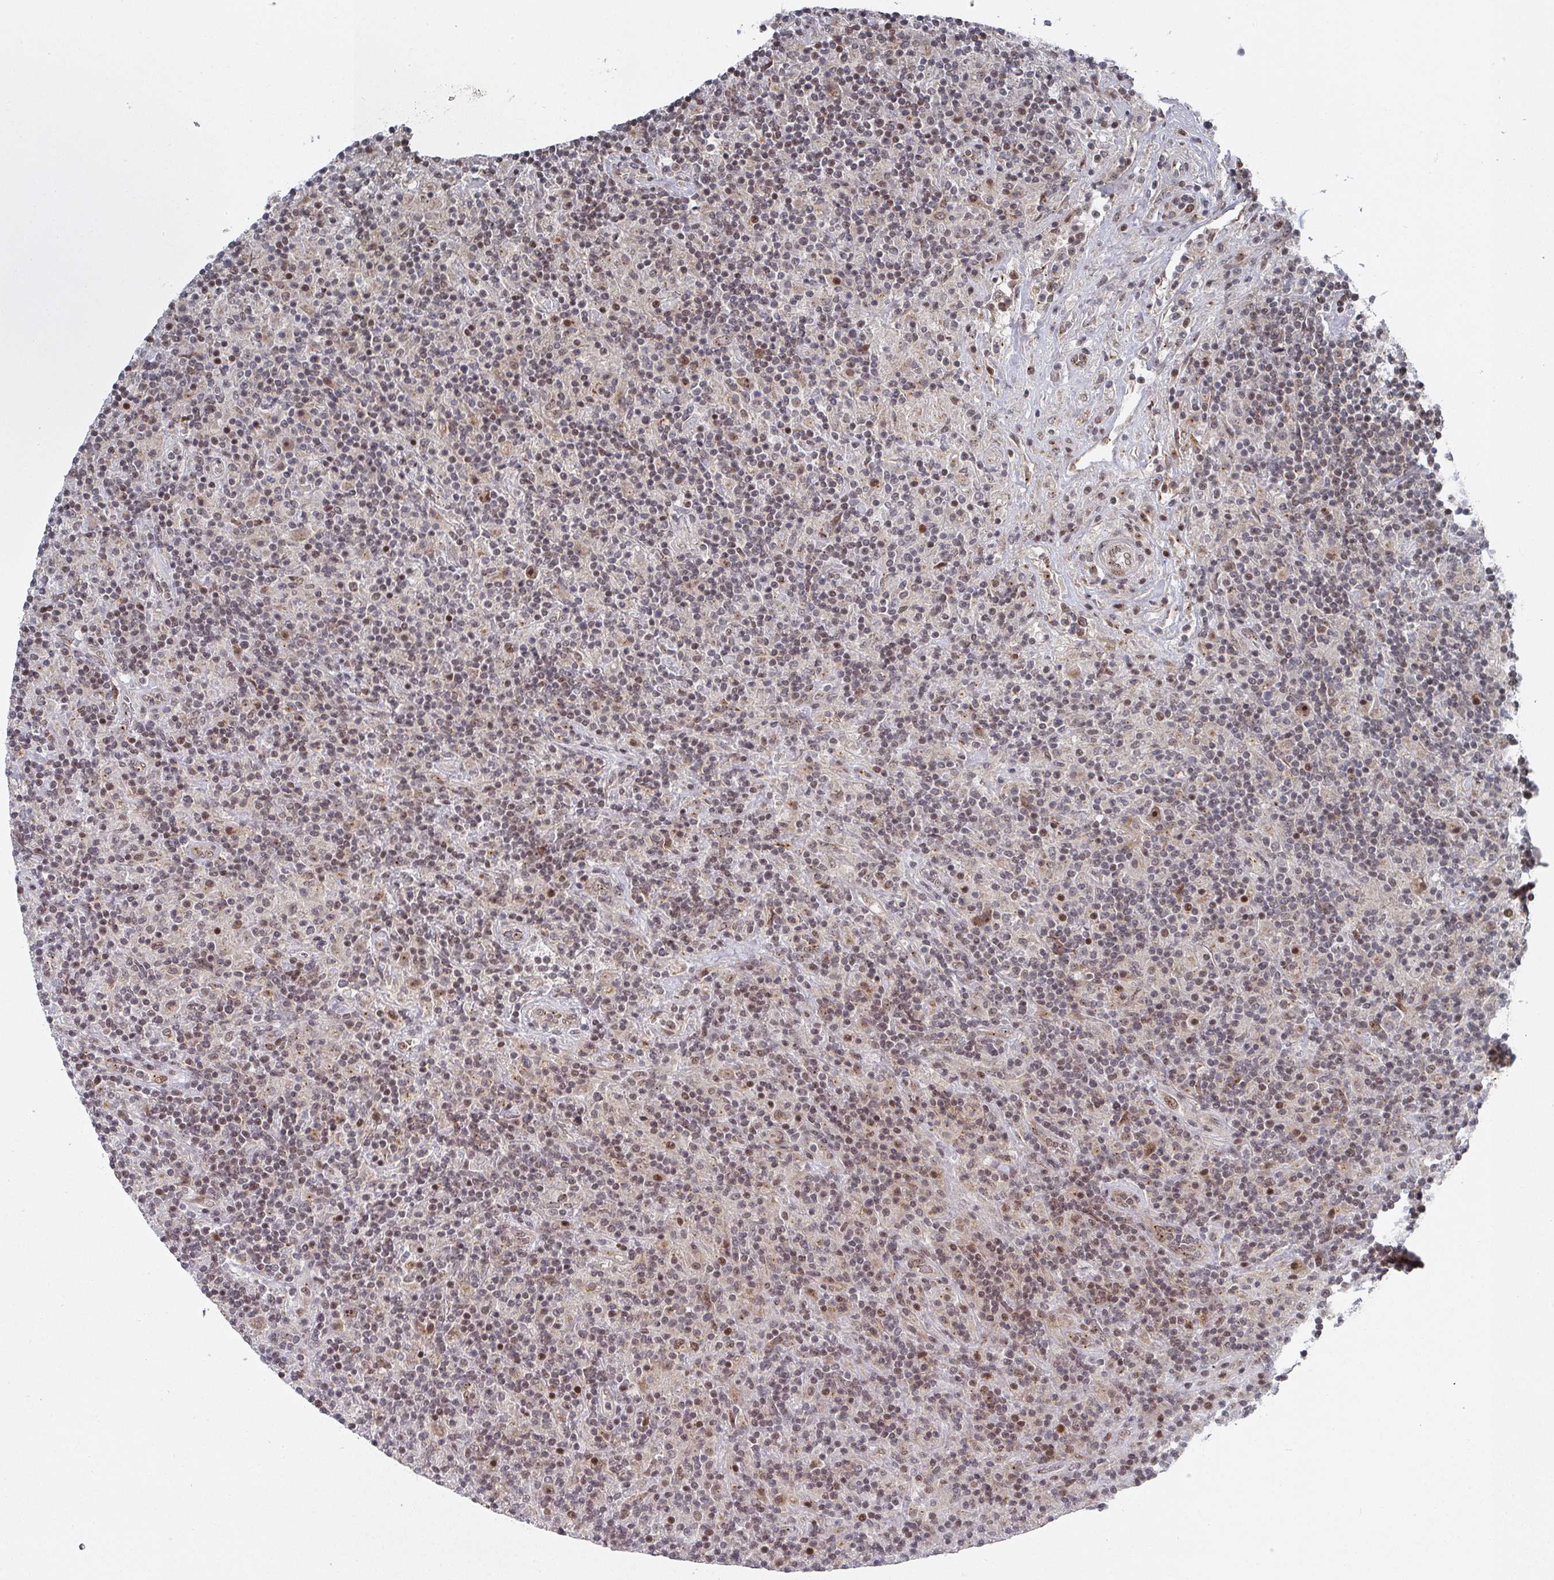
{"staining": {"intensity": "moderate", "quantity": ">75%", "location": "nuclear"}, "tissue": "lymphoma", "cell_type": "Tumor cells", "image_type": "cancer", "snomed": [{"axis": "morphology", "description": "Hodgkin's disease, NOS"}, {"axis": "topography", "description": "Lymph node"}], "caption": "Tumor cells exhibit medium levels of moderate nuclear expression in about >75% of cells in human Hodgkin's disease.", "gene": "KIF1C", "patient": {"sex": "male", "age": 70}}